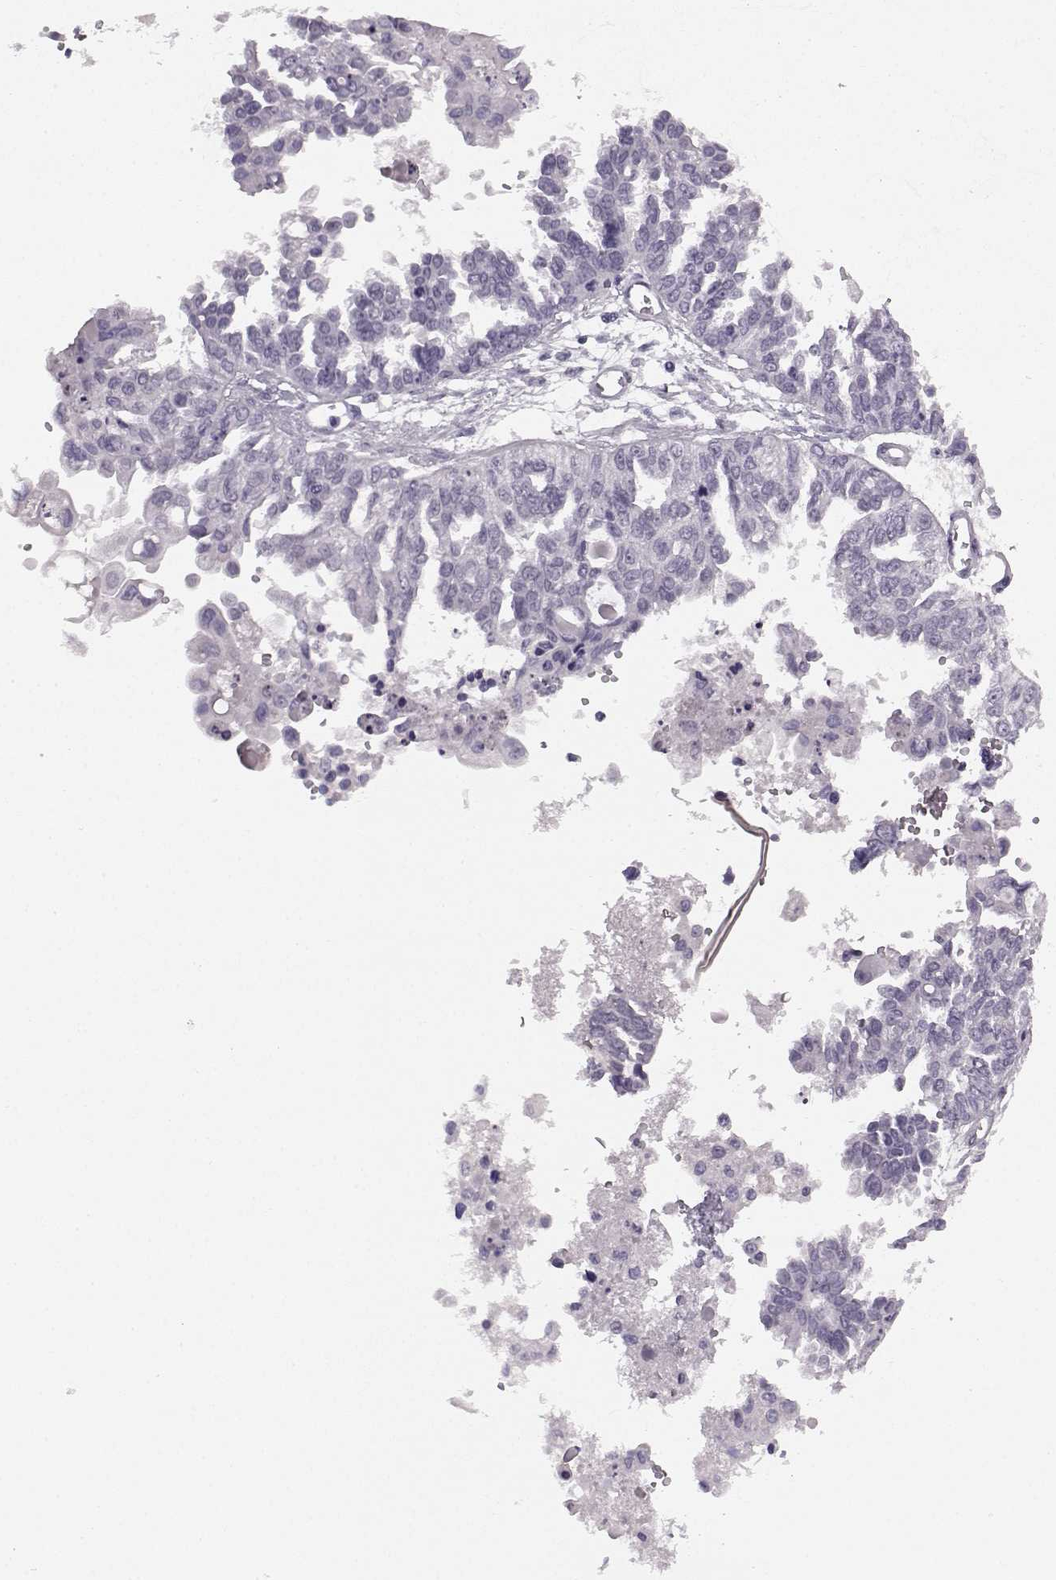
{"staining": {"intensity": "negative", "quantity": "none", "location": "none"}, "tissue": "ovarian cancer", "cell_type": "Tumor cells", "image_type": "cancer", "snomed": [{"axis": "morphology", "description": "Cystadenocarcinoma, serous, NOS"}, {"axis": "topography", "description": "Ovary"}], "caption": "A histopathology image of ovarian serous cystadenocarcinoma stained for a protein reveals no brown staining in tumor cells.", "gene": "AIPL1", "patient": {"sex": "female", "age": 53}}